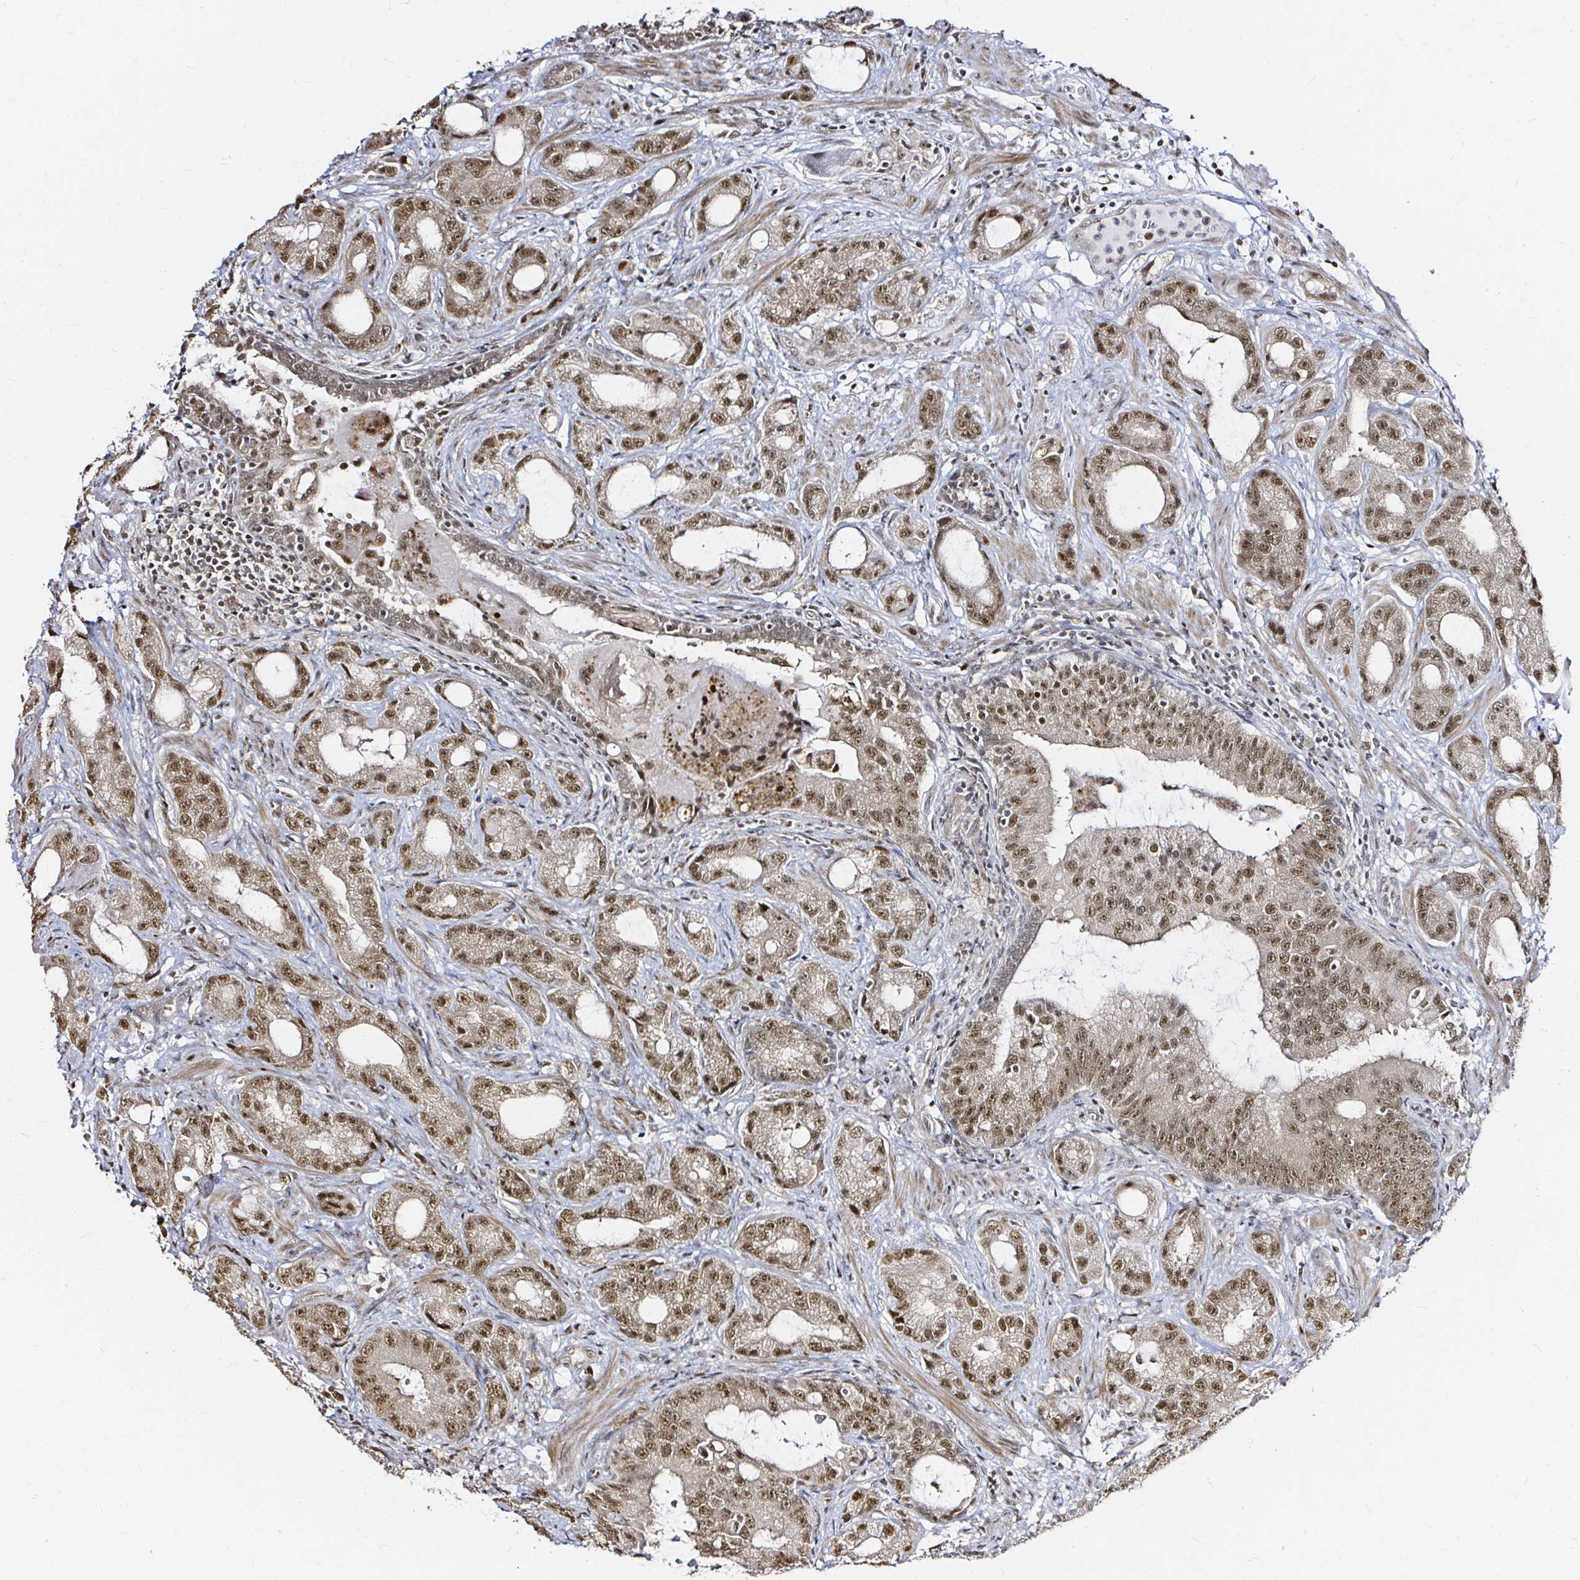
{"staining": {"intensity": "moderate", "quantity": ">75%", "location": "nuclear"}, "tissue": "prostate cancer", "cell_type": "Tumor cells", "image_type": "cancer", "snomed": [{"axis": "morphology", "description": "Adenocarcinoma, High grade"}, {"axis": "topography", "description": "Prostate"}], "caption": "Human adenocarcinoma (high-grade) (prostate) stained with a protein marker exhibits moderate staining in tumor cells.", "gene": "SNRPC", "patient": {"sex": "male", "age": 65}}